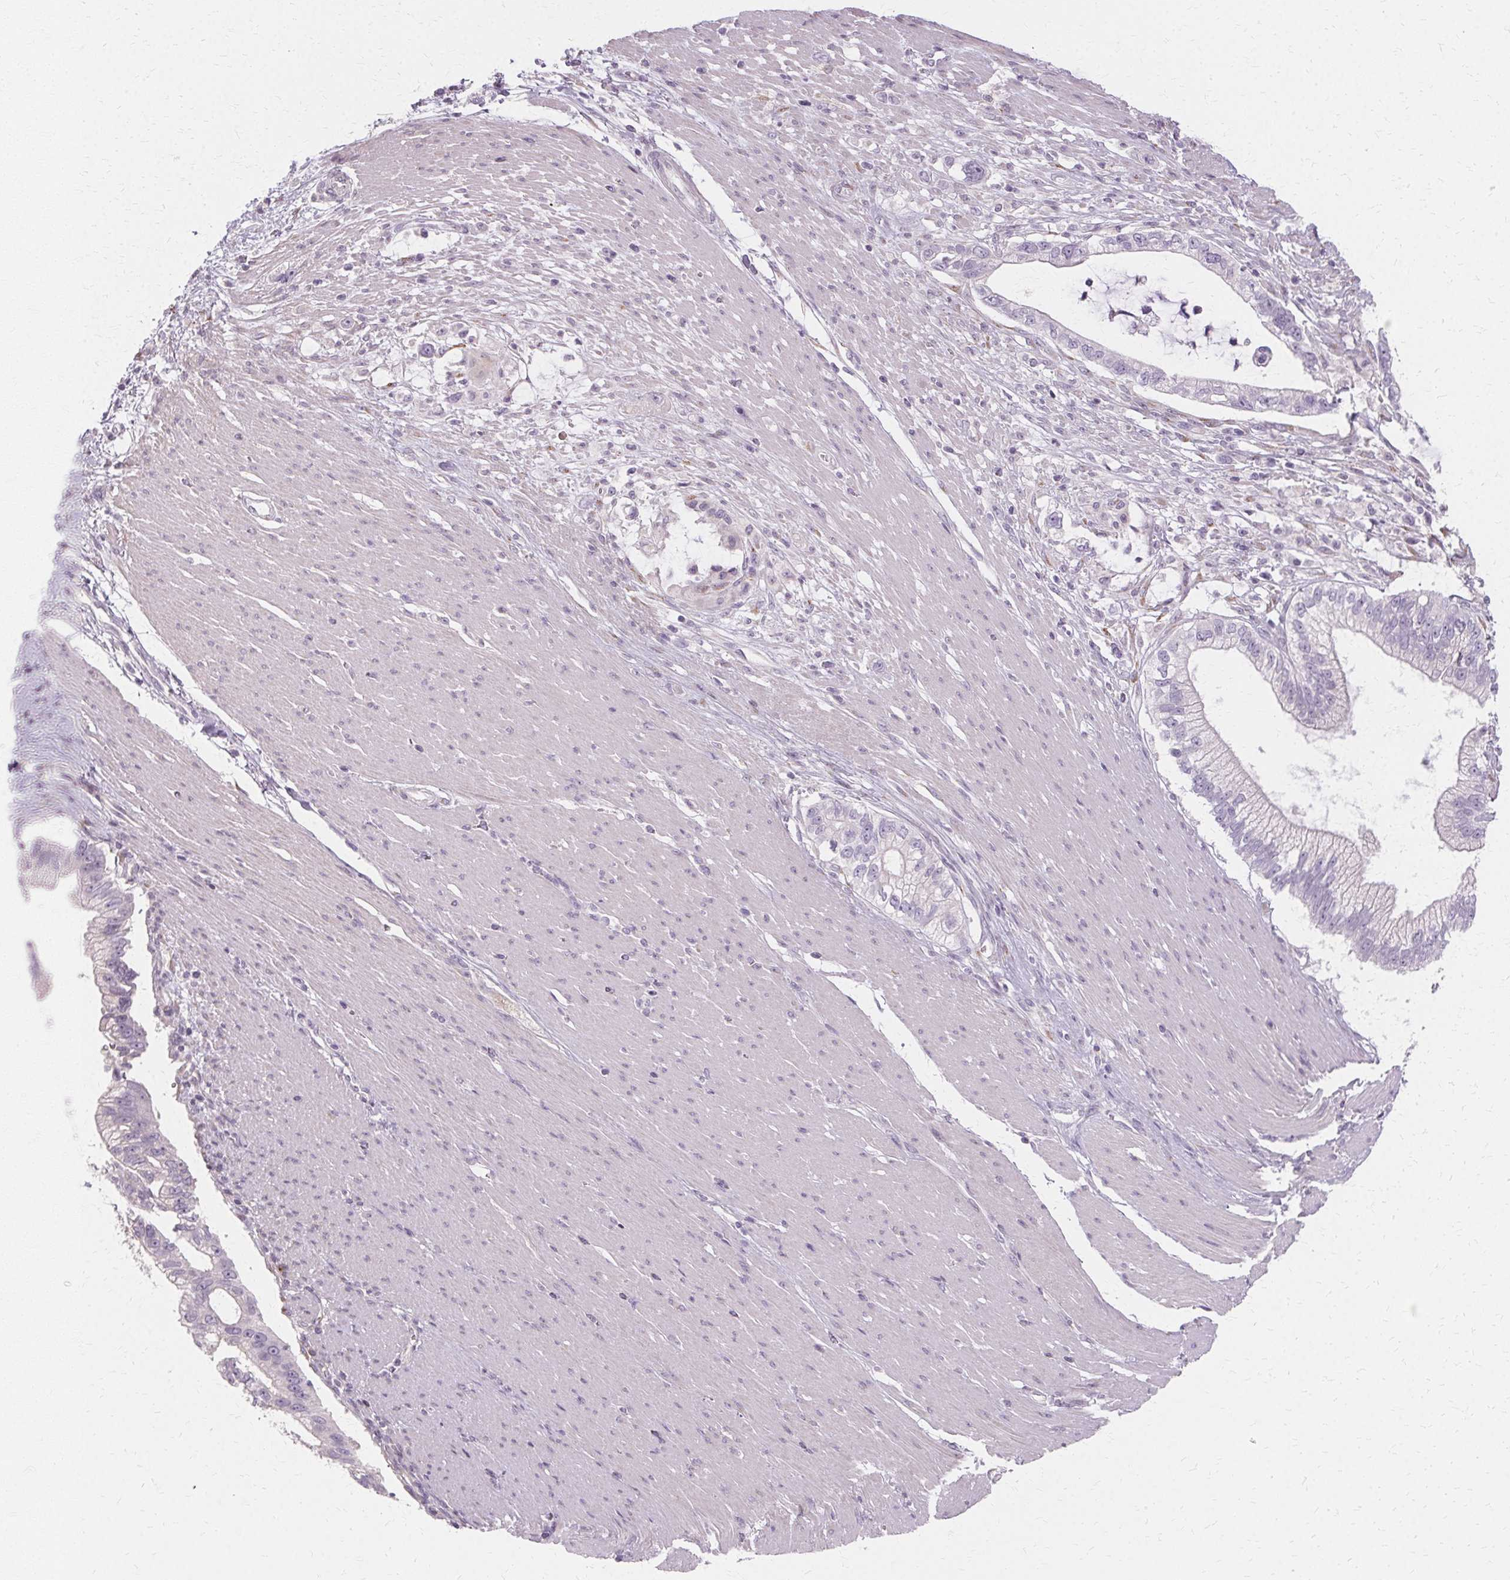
{"staining": {"intensity": "negative", "quantity": "none", "location": "none"}, "tissue": "pancreatic cancer", "cell_type": "Tumor cells", "image_type": "cancer", "snomed": [{"axis": "morphology", "description": "Adenocarcinoma, NOS"}, {"axis": "topography", "description": "Pancreas"}], "caption": "IHC of pancreatic cancer reveals no positivity in tumor cells.", "gene": "FCRL3", "patient": {"sex": "male", "age": 70}}